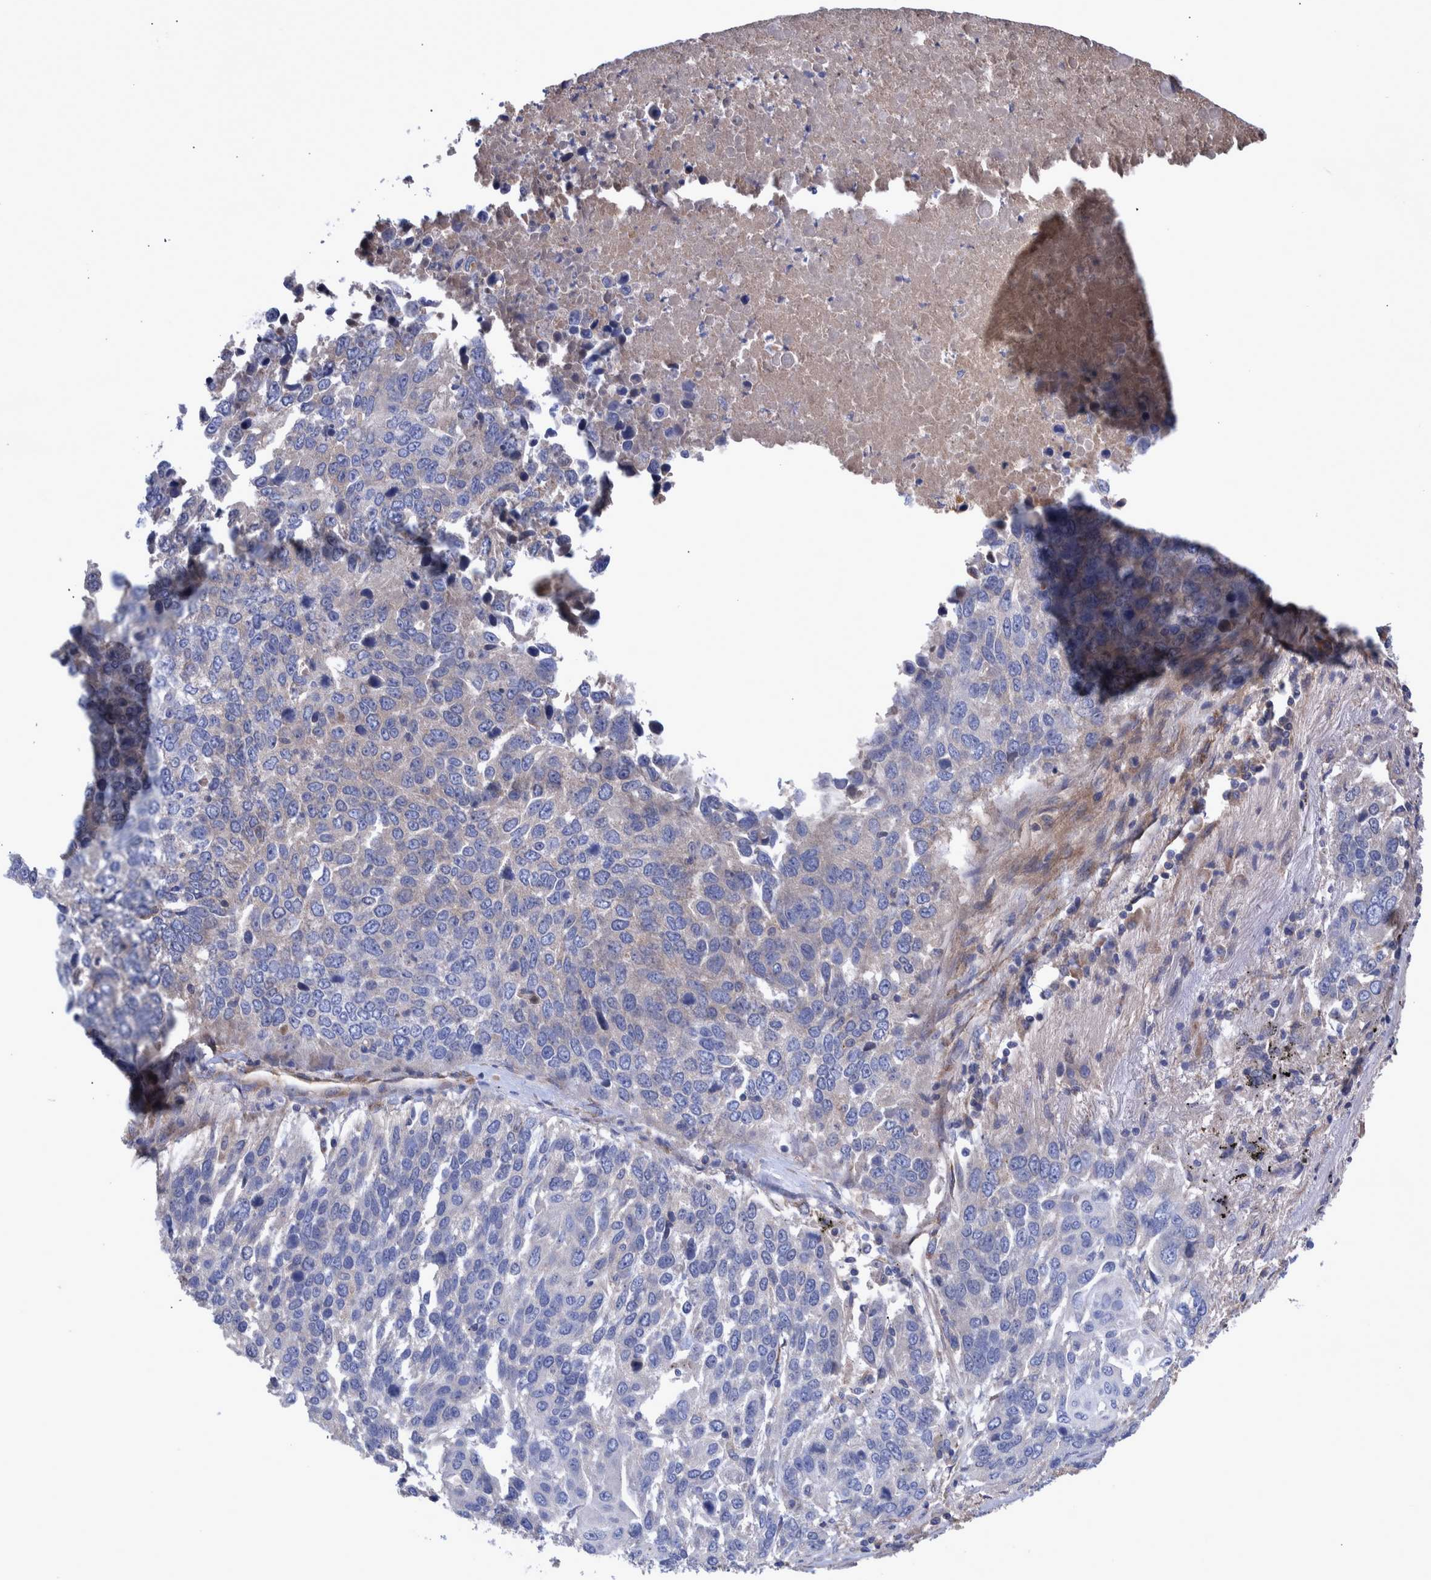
{"staining": {"intensity": "negative", "quantity": "none", "location": "none"}, "tissue": "lung cancer", "cell_type": "Tumor cells", "image_type": "cancer", "snomed": [{"axis": "morphology", "description": "Squamous cell carcinoma, NOS"}, {"axis": "topography", "description": "Lung"}], "caption": "Tumor cells show no significant staining in squamous cell carcinoma (lung).", "gene": "DLL4", "patient": {"sex": "male", "age": 66}}